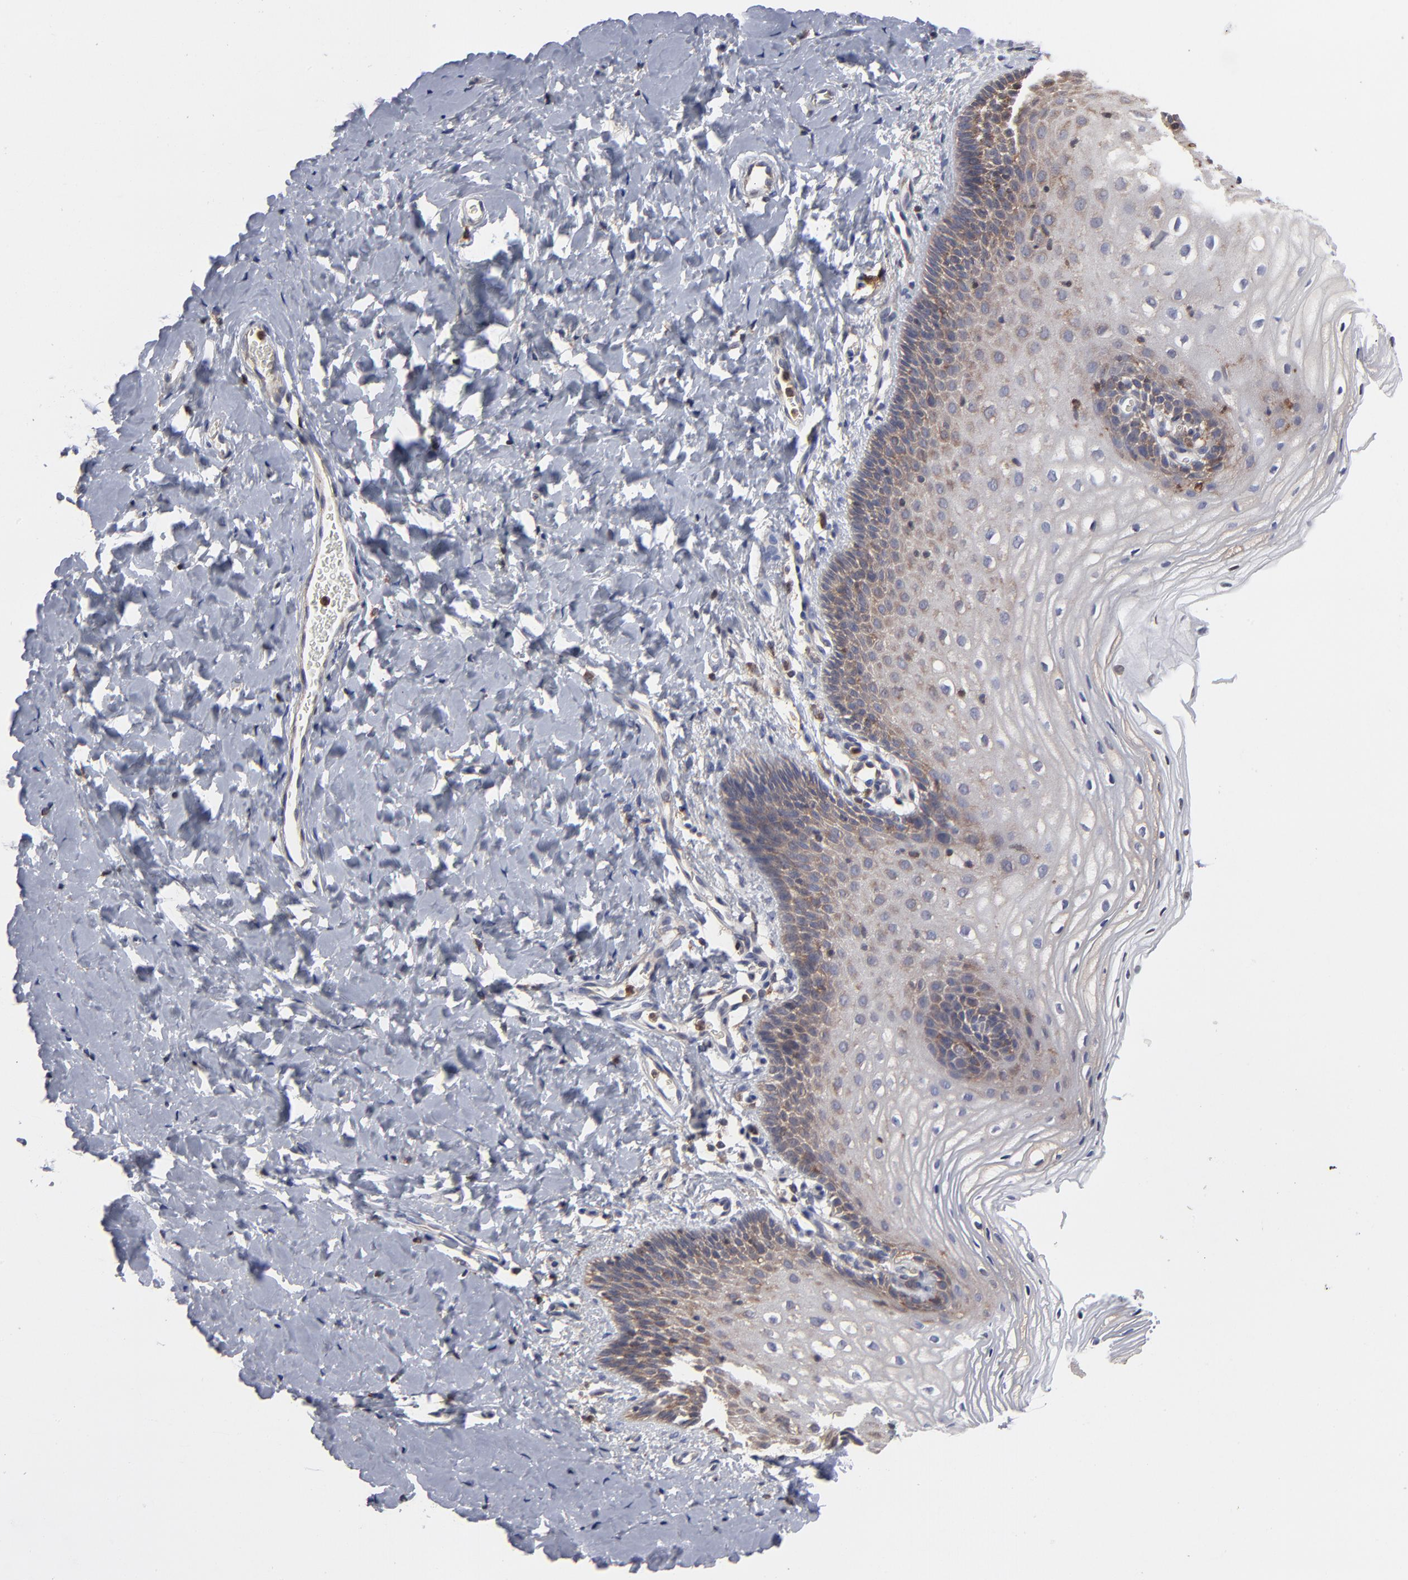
{"staining": {"intensity": "weak", "quantity": ">75%", "location": "cytoplasmic/membranous"}, "tissue": "vagina", "cell_type": "Squamous epithelial cells", "image_type": "normal", "snomed": [{"axis": "morphology", "description": "Normal tissue, NOS"}, {"axis": "topography", "description": "Vagina"}], "caption": "A high-resolution image shows immunohistochemistry staining of unremarkable vagina, which shows weak cytoplasmic/membranous staining in about >75% of squamous epithelial cells.", "gene": "MAP2K1", "patient": {"sex": "female", "age": 55}}